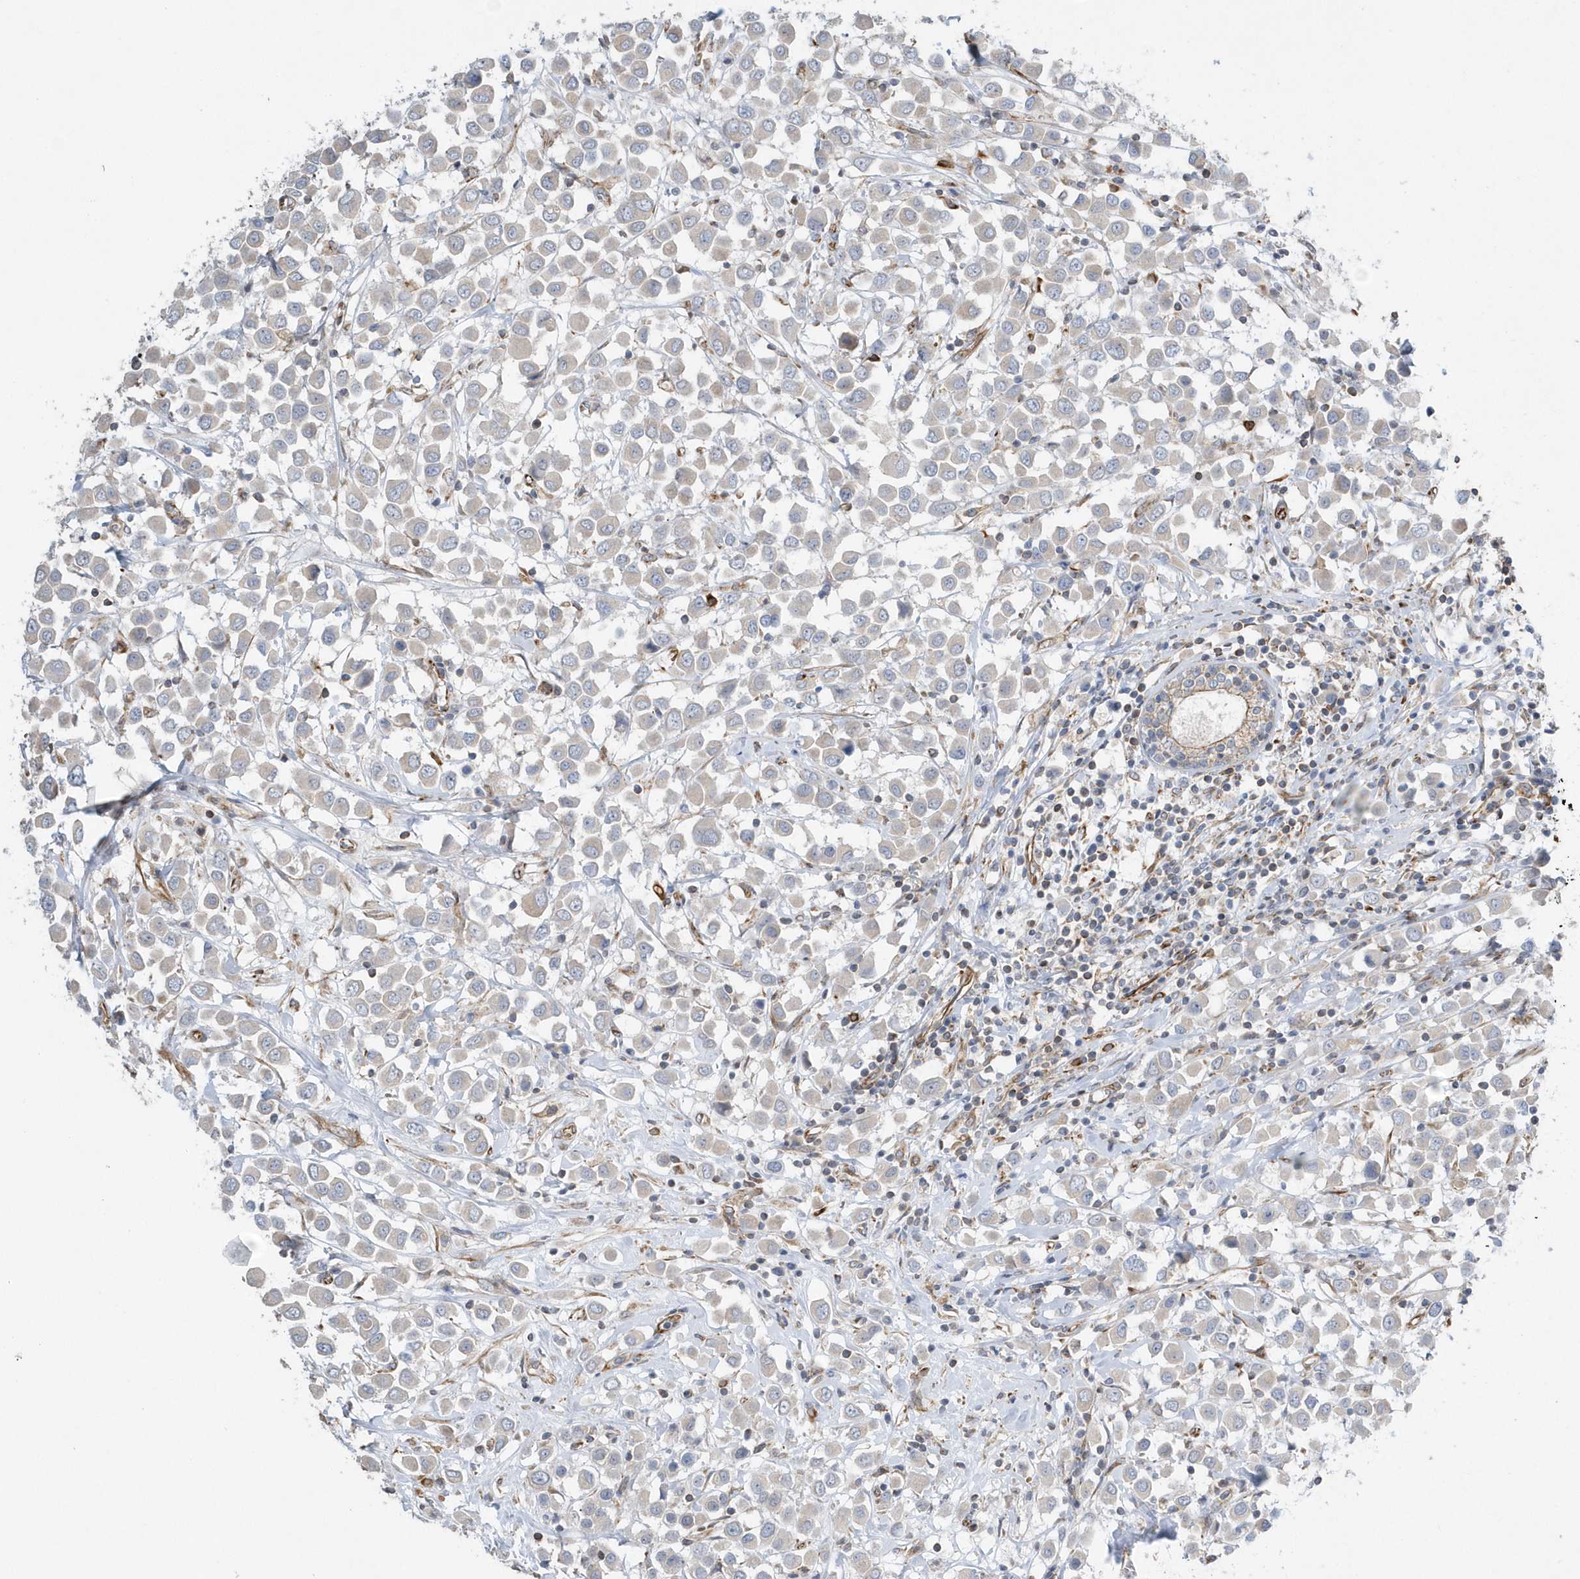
{"staining": {"intensity": "negative", "quantity": "none", "location": "none"}, "tissue": "breast cancer", "cell_type": "Tumor cells", "image_type": "cancer", "snomed": [{"axis": "morphology", "description": "Duct carcinoma"}, {"axis": "topography", "description": "Breast"}], "caption": "Tumor cells are negative for brown protein staining in breast cancer.", "gene": "RAB17", "patient": {"sex": "female", "age": 61}}